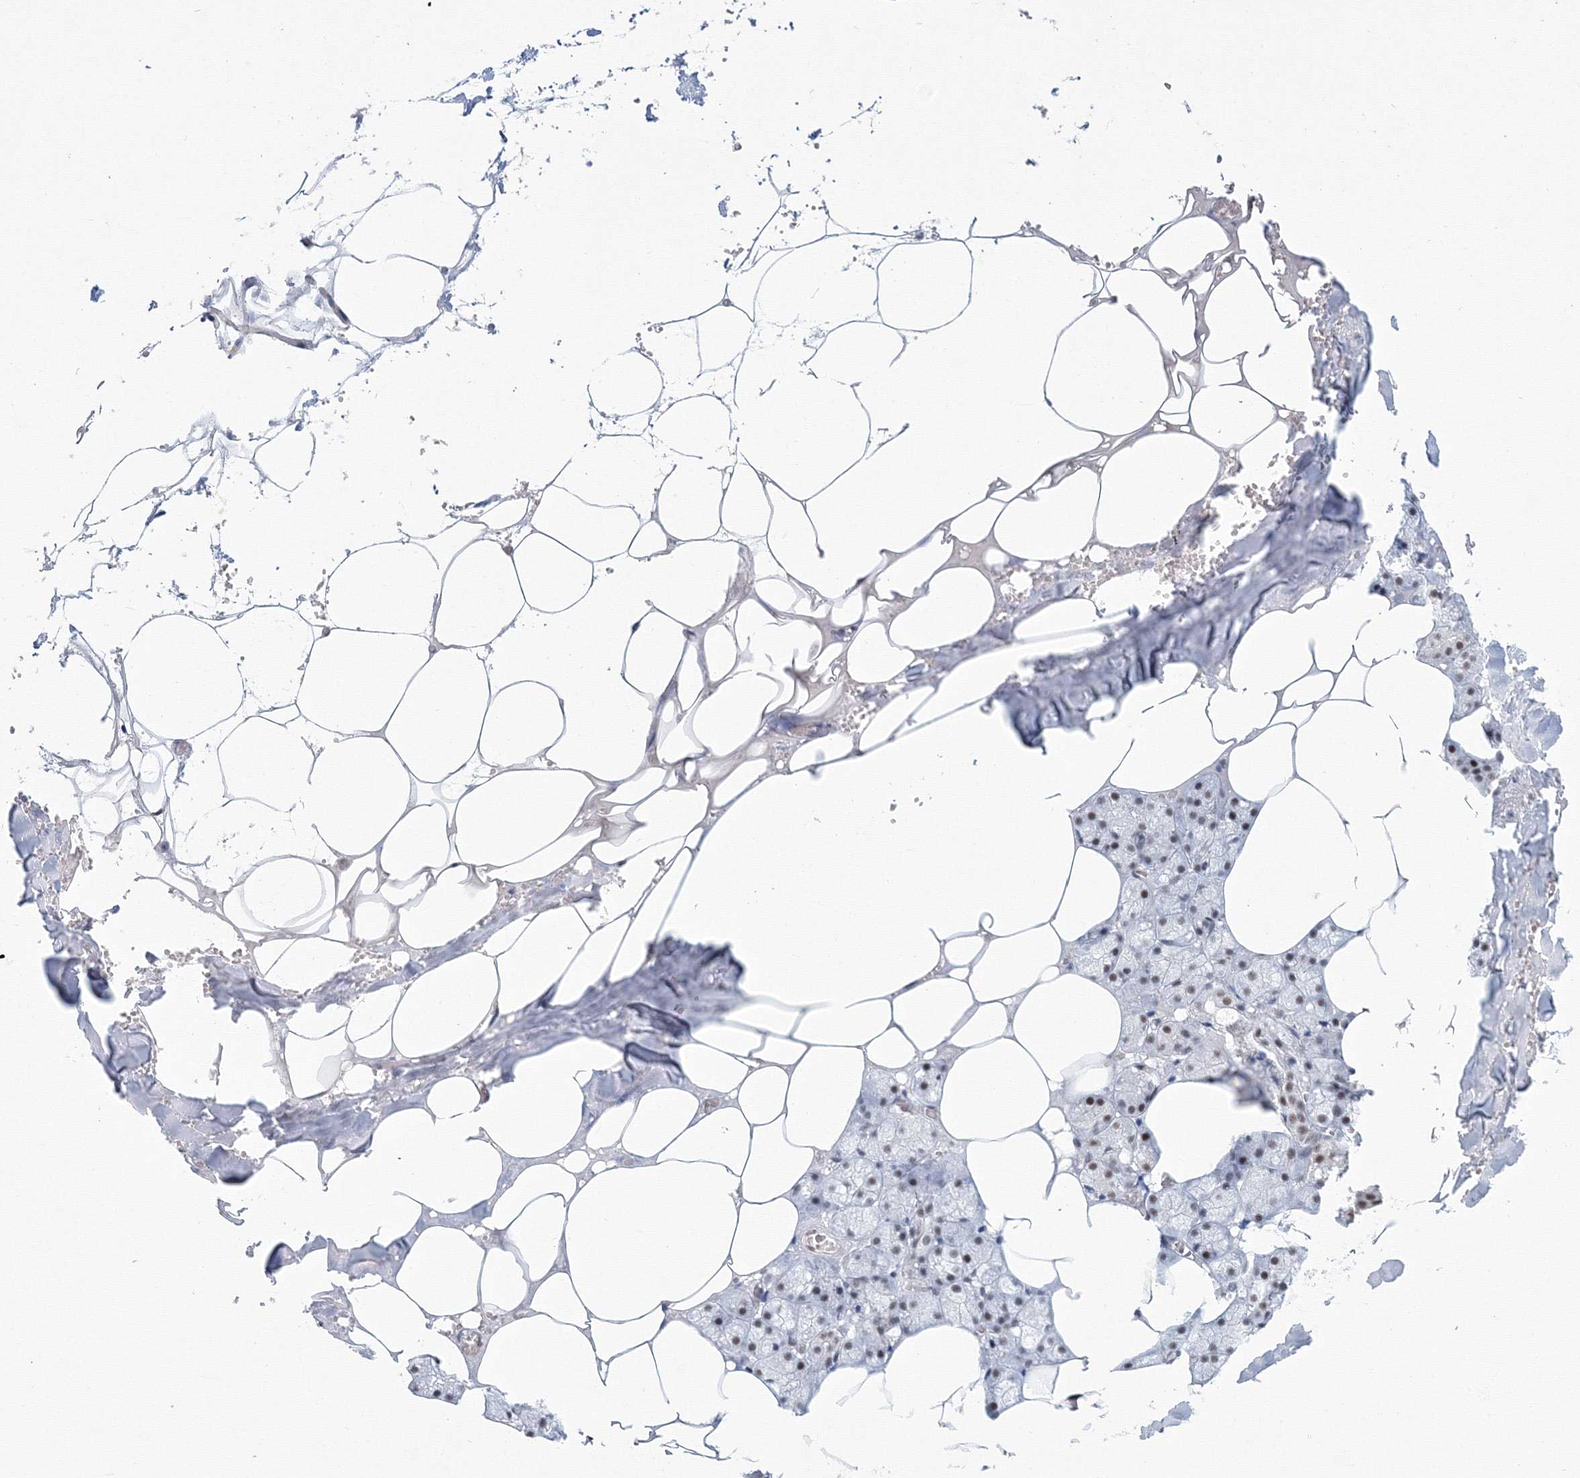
{"staining": {"intensity": "moderate", "quantity": "<25%", "location": "nuclear"}, "tissue": "salivary gland", "cell_type": "Glandular cells", "image_type": "normal", "snomed": [{"axis": "morphology", "description": "Normal tissue, NOS"}, {"axis": "topography", "description": "Salivary gland"}], "caption": "Salivary gland stained with a brown dye reveals moderate nuclear positive staining in about <25% of glandular cells.", "gene": "SF3B6", "patient": {"sex": "male", "age": 62}}